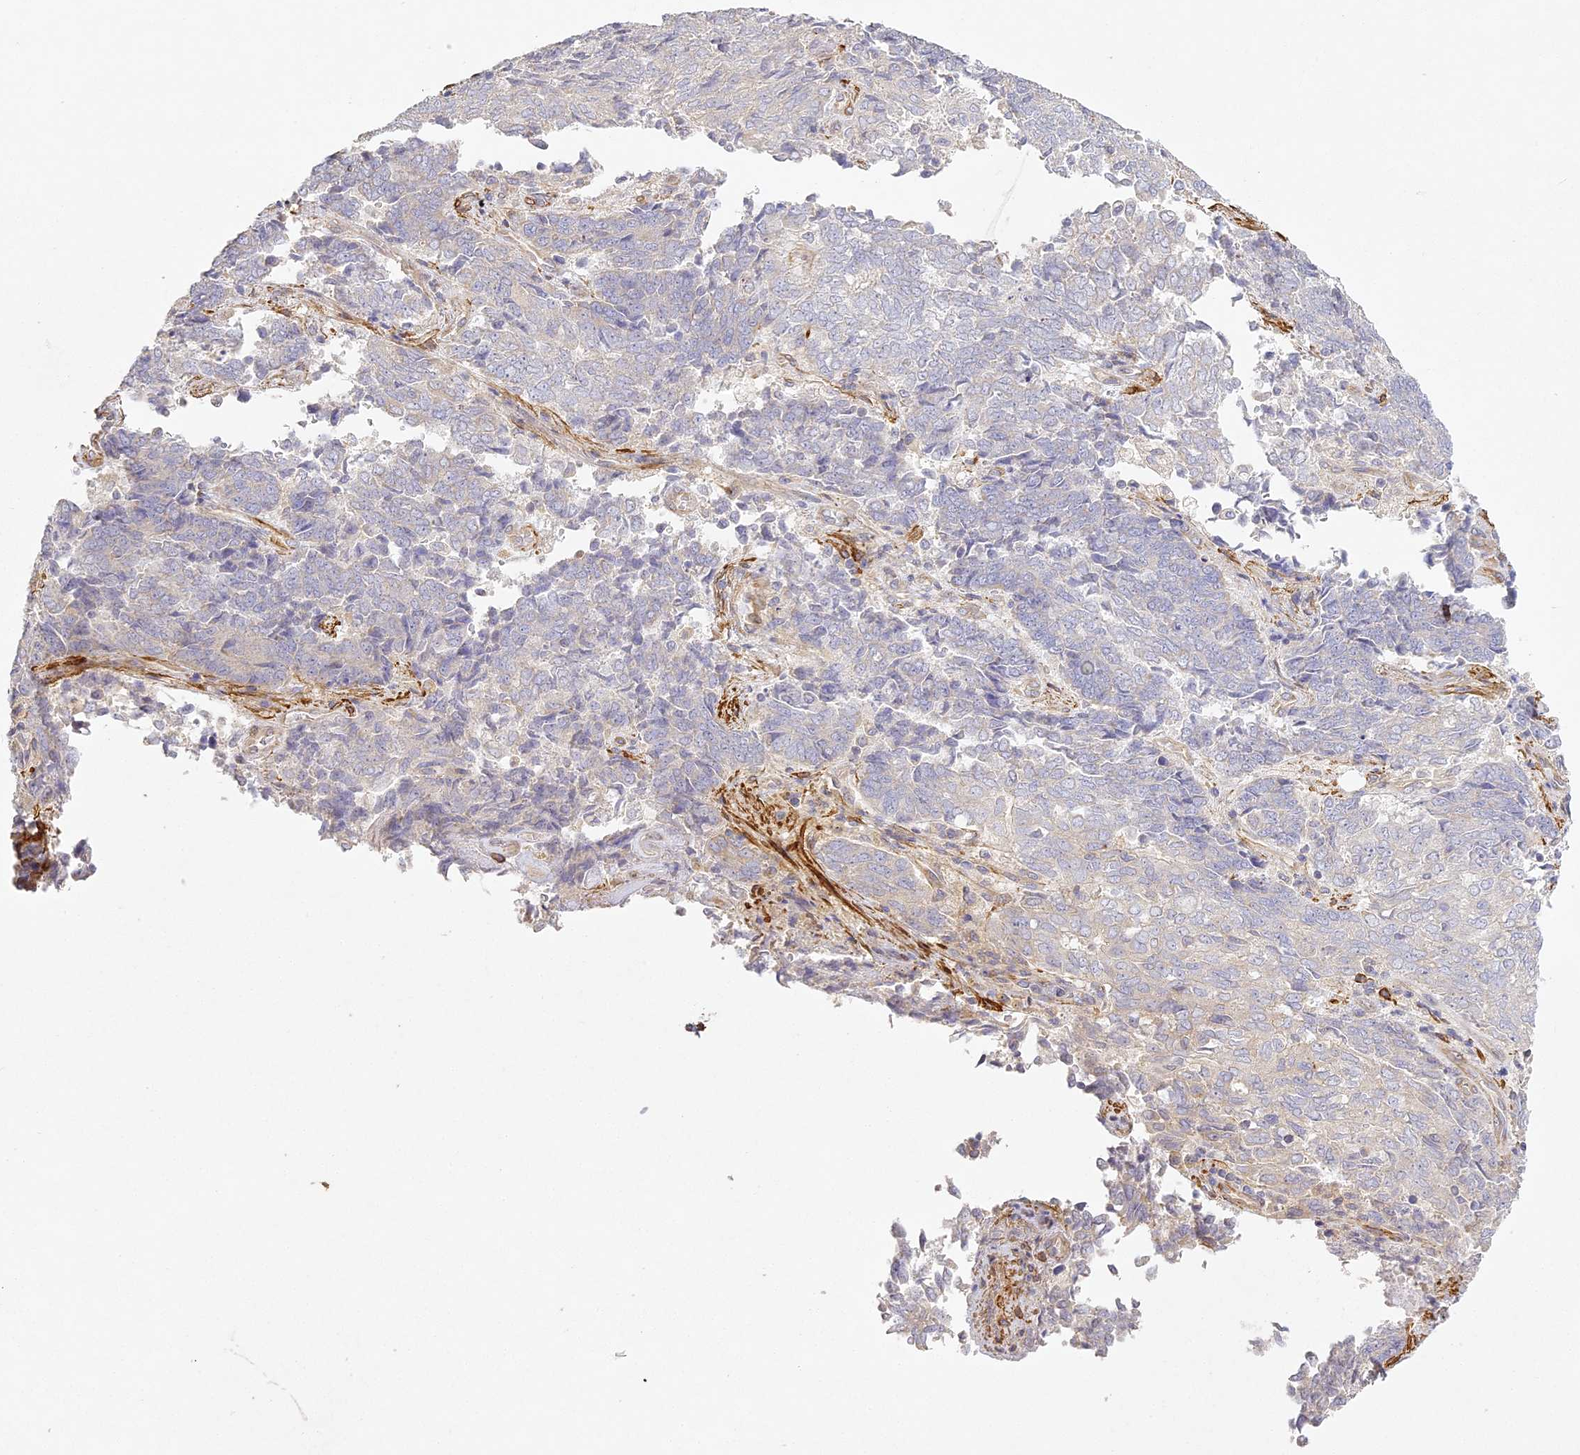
{"staining": {"intensity": "negative", "quantity": "none", "location": "none"}, "tissue": "endometrial cancer", "cell_type": "Tumor cells", "image_type": "cancer", "snomed": [{"axis": "morphology", "description": "Adenocarcinoma, NOS"}, {"axis": "topography", "description": "Endometrium"}], "caption": "A photomicrograph of endometrial cancer (adenocarcinoma) stained for a protein shows no brown staining in tumor cells.", "gene": "MED28", "patient": {"sex": "female", "age": 80}}